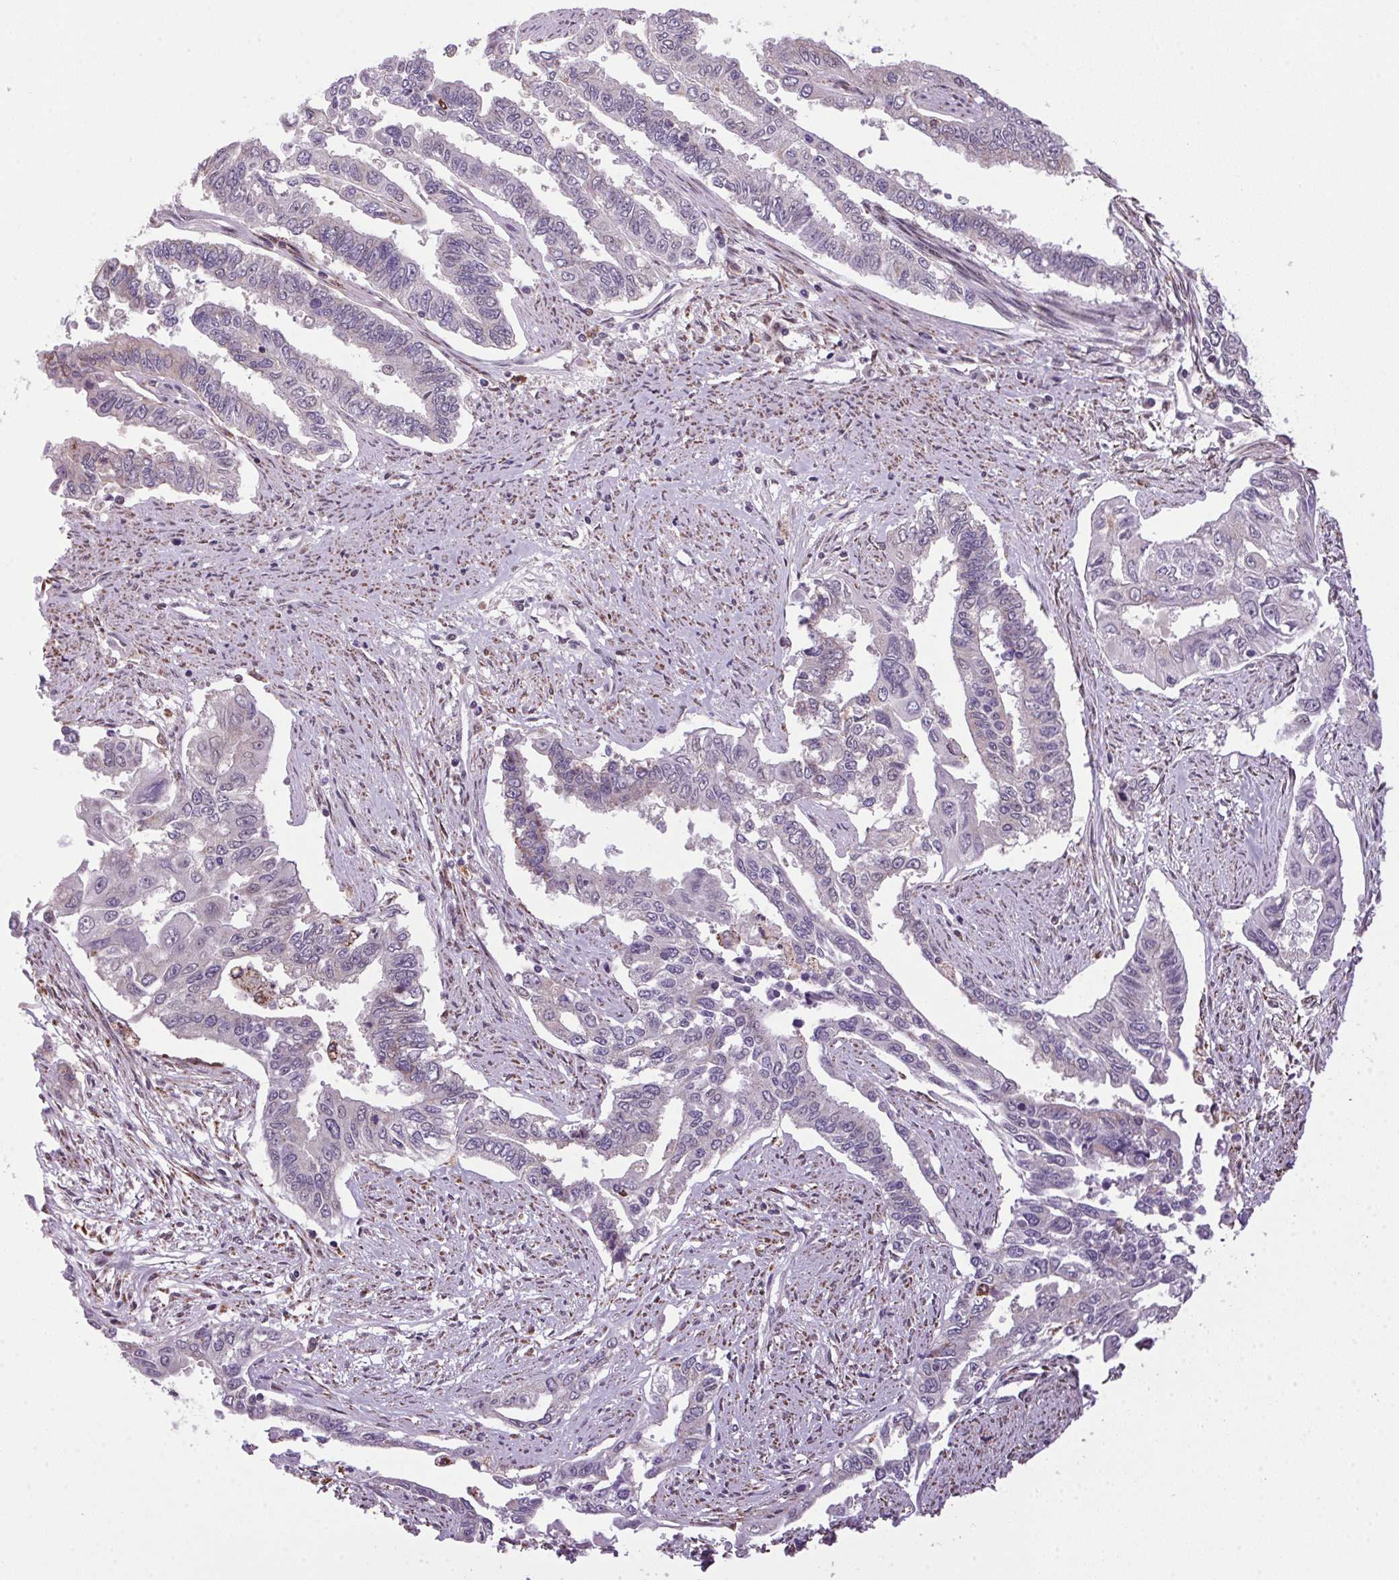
{"staining": {"intensity": "negative", "quantity": "none", "location": "none"}, "tissue": "endometrial cancer", "cell_type": "Tumor cells", "image_type": "cancer", "snomed": [{"axis": "morphology", "description": "Adenocarcinoma, NOS"}, {"axis": "topography", "description": "Uterus"}], "caption": "Immunohistochemistry (IHC) of human endometrial cancer (adenocarcinoma) shows no positivity in tumor cells. (DAB (3,3'-diaminobenzidine) immunohistochemistry with hematoxylin counter stain).", "gene": "AKR1E2", "patient": {"sex": "female", "age": 59}}